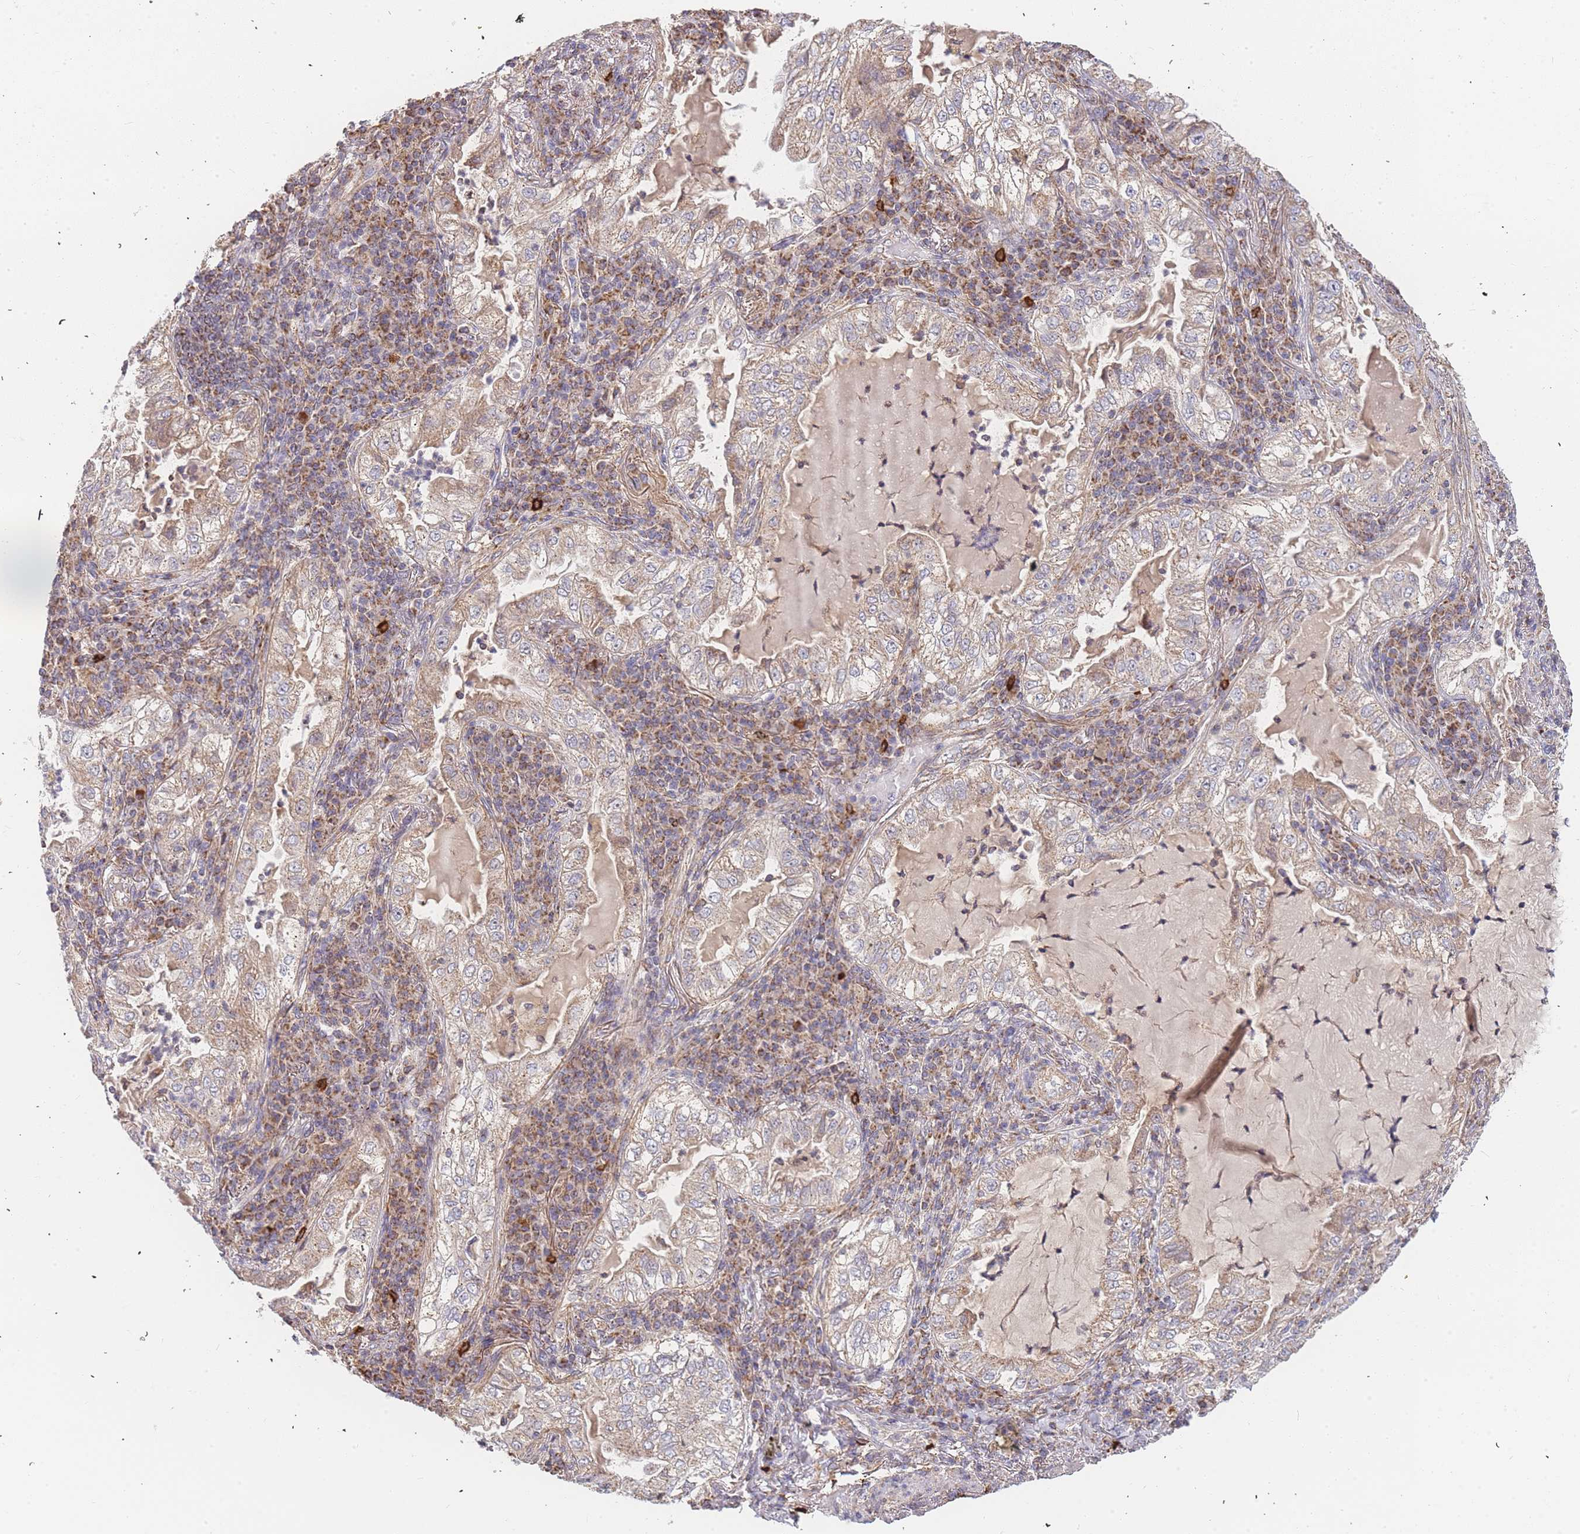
{"staining": {"intensity": "weak", "quantity": ">75%", "location": "cytoplasmic/membranous"}, "tissue": "lung cancer", "cell_type": "Tumor cells", "image_type": "cancer", "snomed": [{"axis": "morphology", "description": "Adenocarcinoma, NOS"}, {"axis": "topography", "description": "Lung"}], "caption": "Lung cancer stained for a protein (brown) reveals weak cytoplasmic/membranous positive positivity in about >75% of tumor cells.", "gene": "ADCY9", "patient": {"sex": "female", "age": 73}}